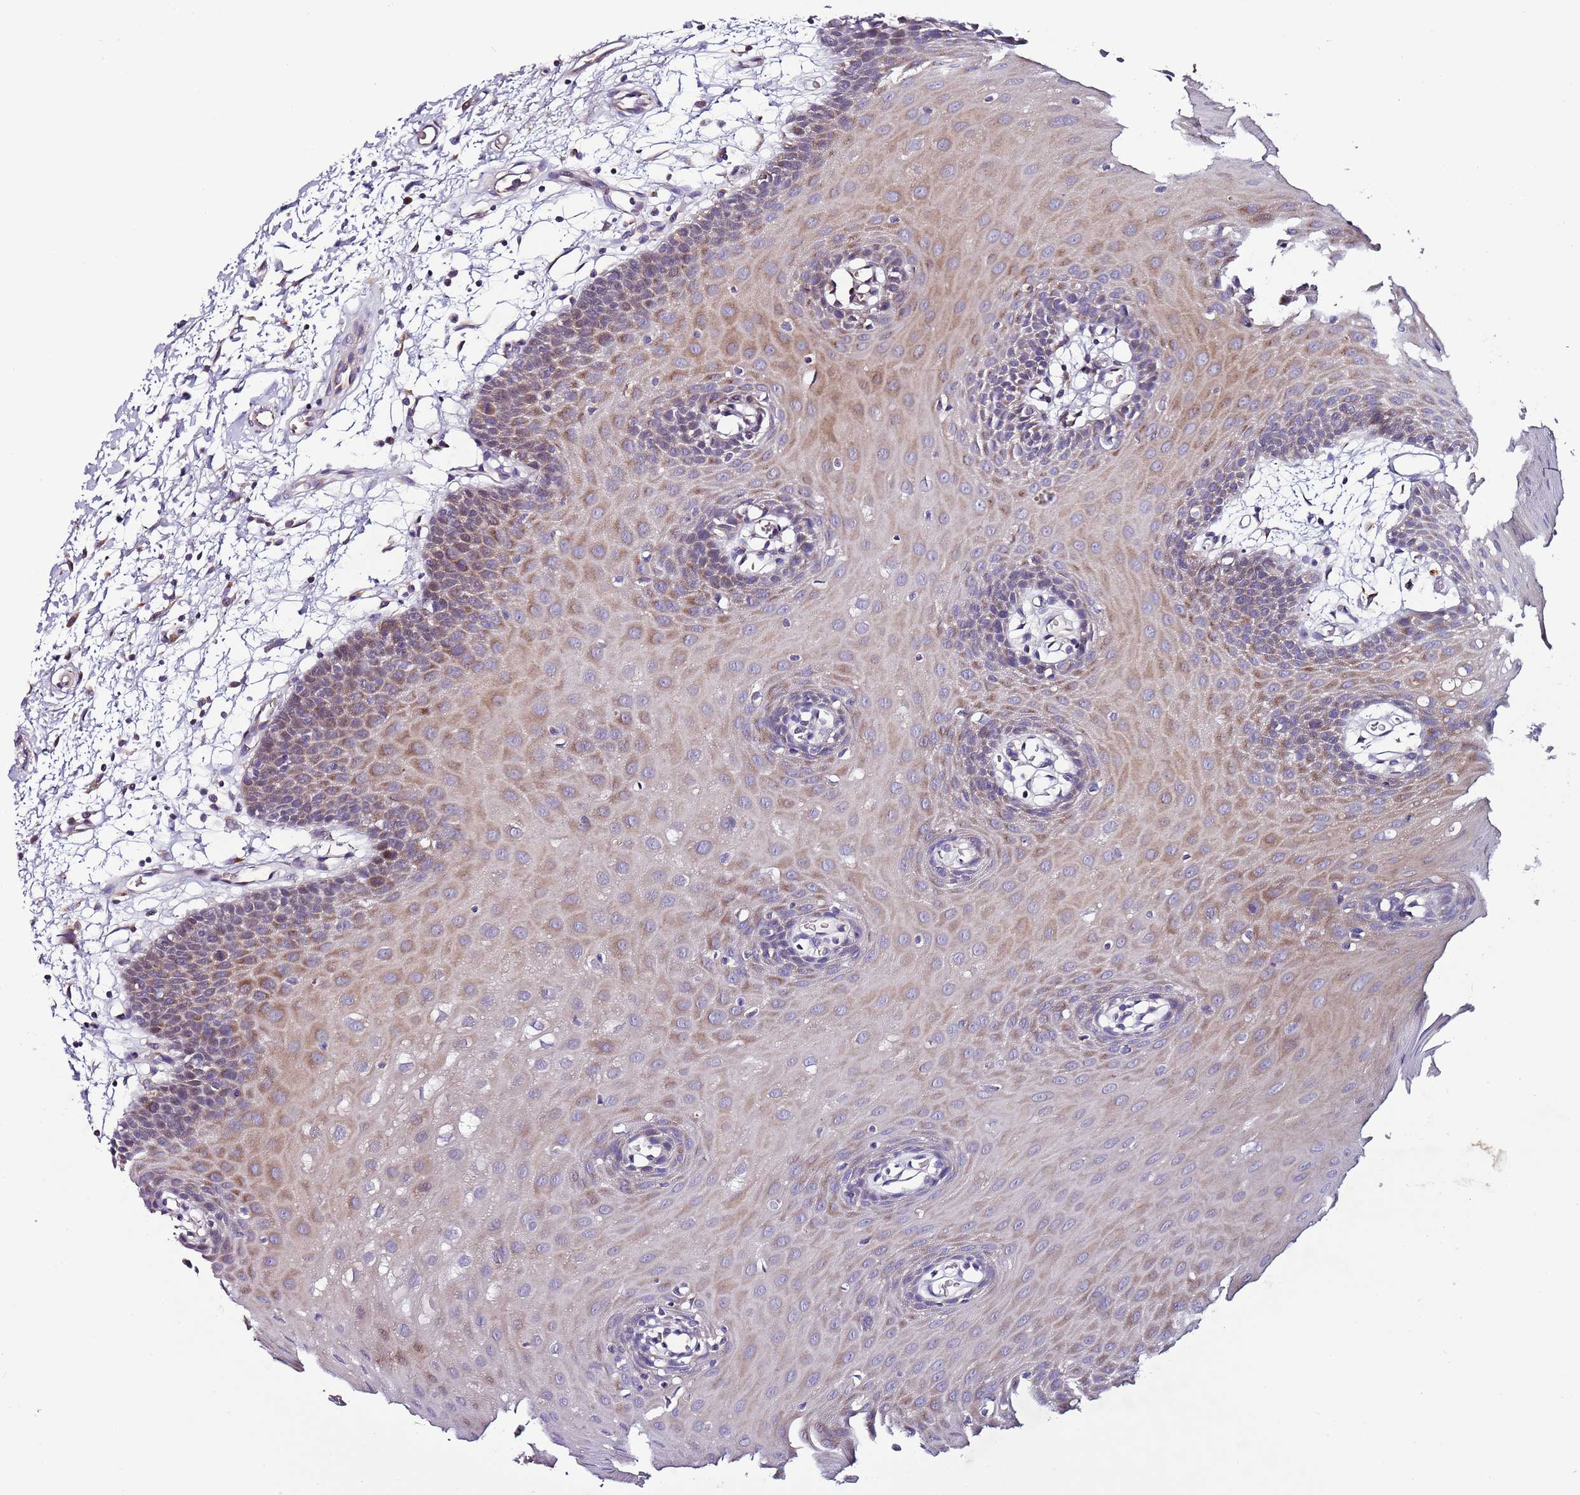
{"staining": {"intensity": "moderate", "quantity": ">75%", "location": "cytoplasmic/membranous"}, "tissue": "oral mucosa", "cell_type": "Squamous epithelial cells", "image_type": "normal", "snomed": [{"axis": "morphology", "description": "Normal tissue, NOS"}, {"axis": "topography", "description": "Skeletal muscle"}, {"axis": "topography", "description": "Oral tissue"}, {"axis": "topography", "description": "Salivary gland"}, {"axis": "topography", "description": "Peripheral nerve tissue"}], "caption": "This image reveals immunohistochemistry staining of normal oral mucosa, with medium moderate cytoplasmic/membranous expression in approximately >75% of squamous epithelial cells.", "gene": "FAM20A", "patient": {"sex": "male", "age": 54}}